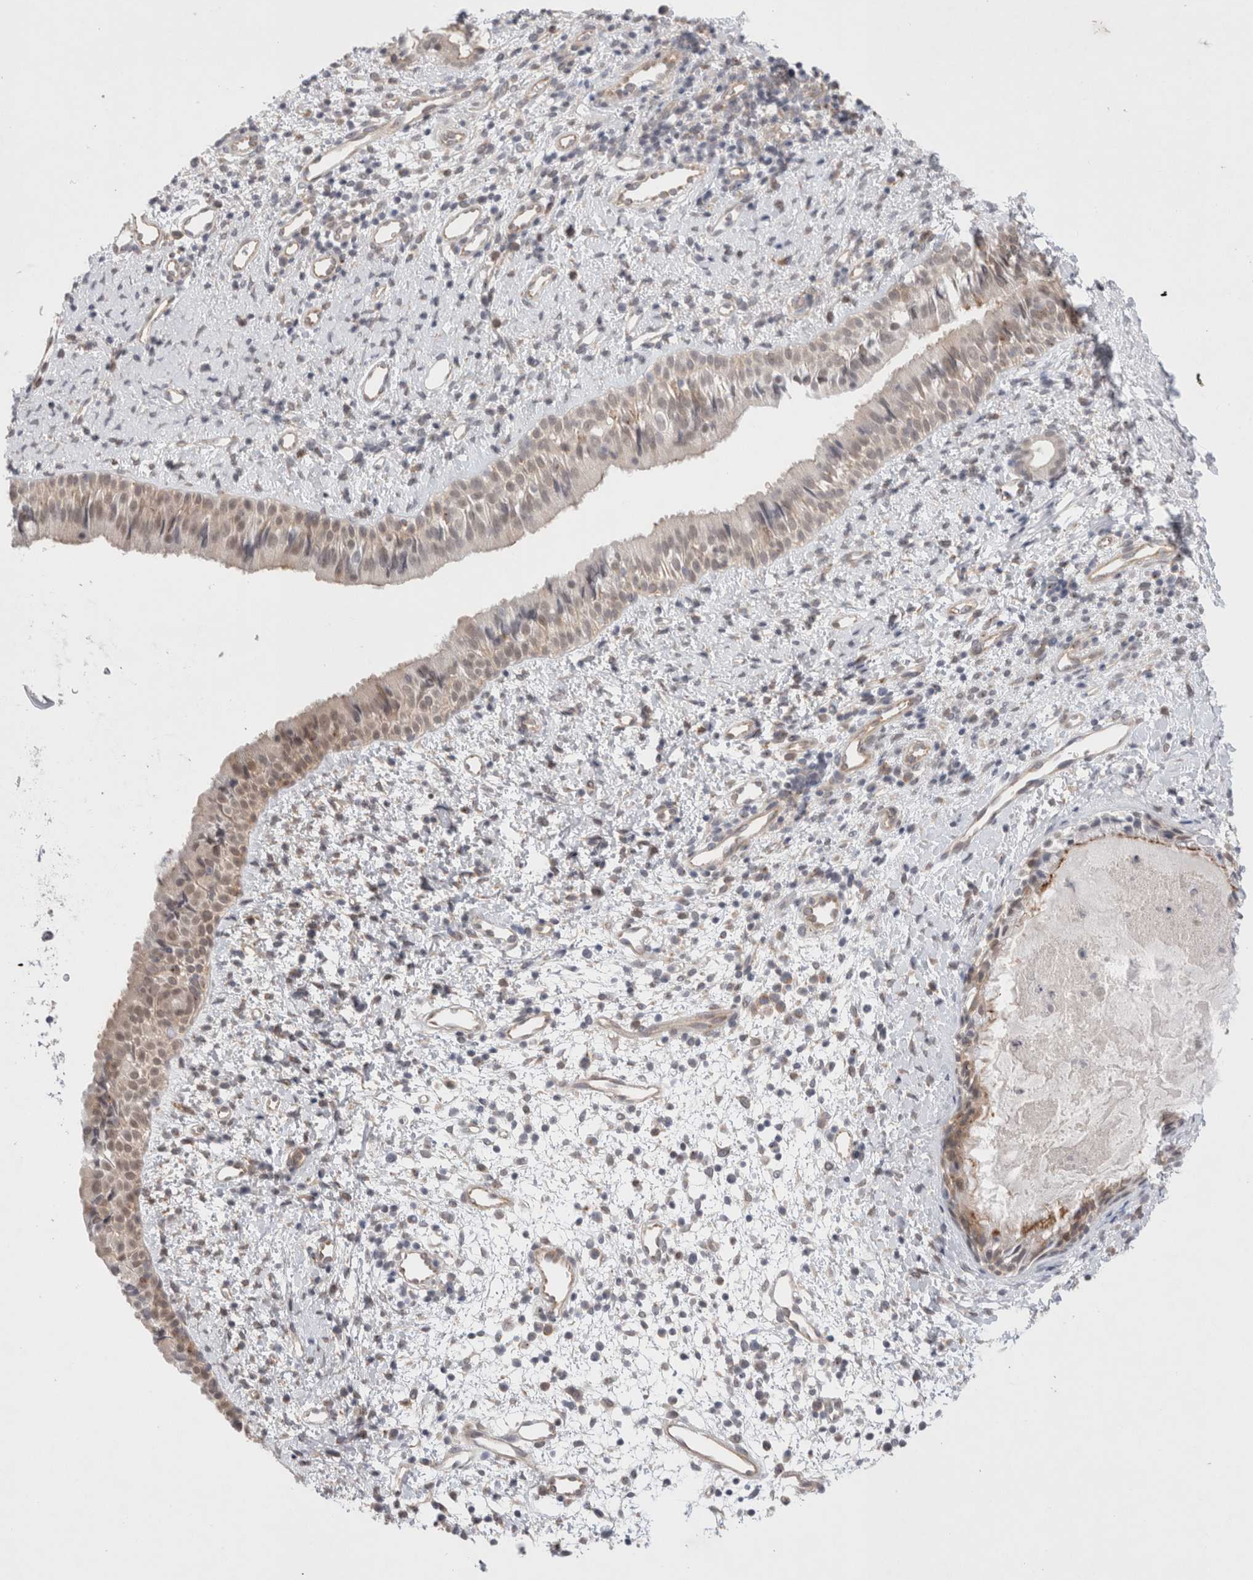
{"staining": {"intensity": "weak", "quantity": "<25%", "location": "cytoplasmic/membranous"}, "tissue": "nasopharynx", "cell_type": "Respiratory epithelial cells", "image_type": "normal", "snomed": [{"axis": "morphology", "description": "Normal tissue, NOS"}, {"axis": "topography", "description": "Nasopharynx"}], "caption": "Nasopharynx was stained to show a protein in brown. There is no significant expression in respiratory epithelial cells. The staining is performed using DAB brown chromogen with nuclei counter-stained in using hematoxylin.", "gene": "BICD2", "patient": {"sex": "male", "age": 22}}